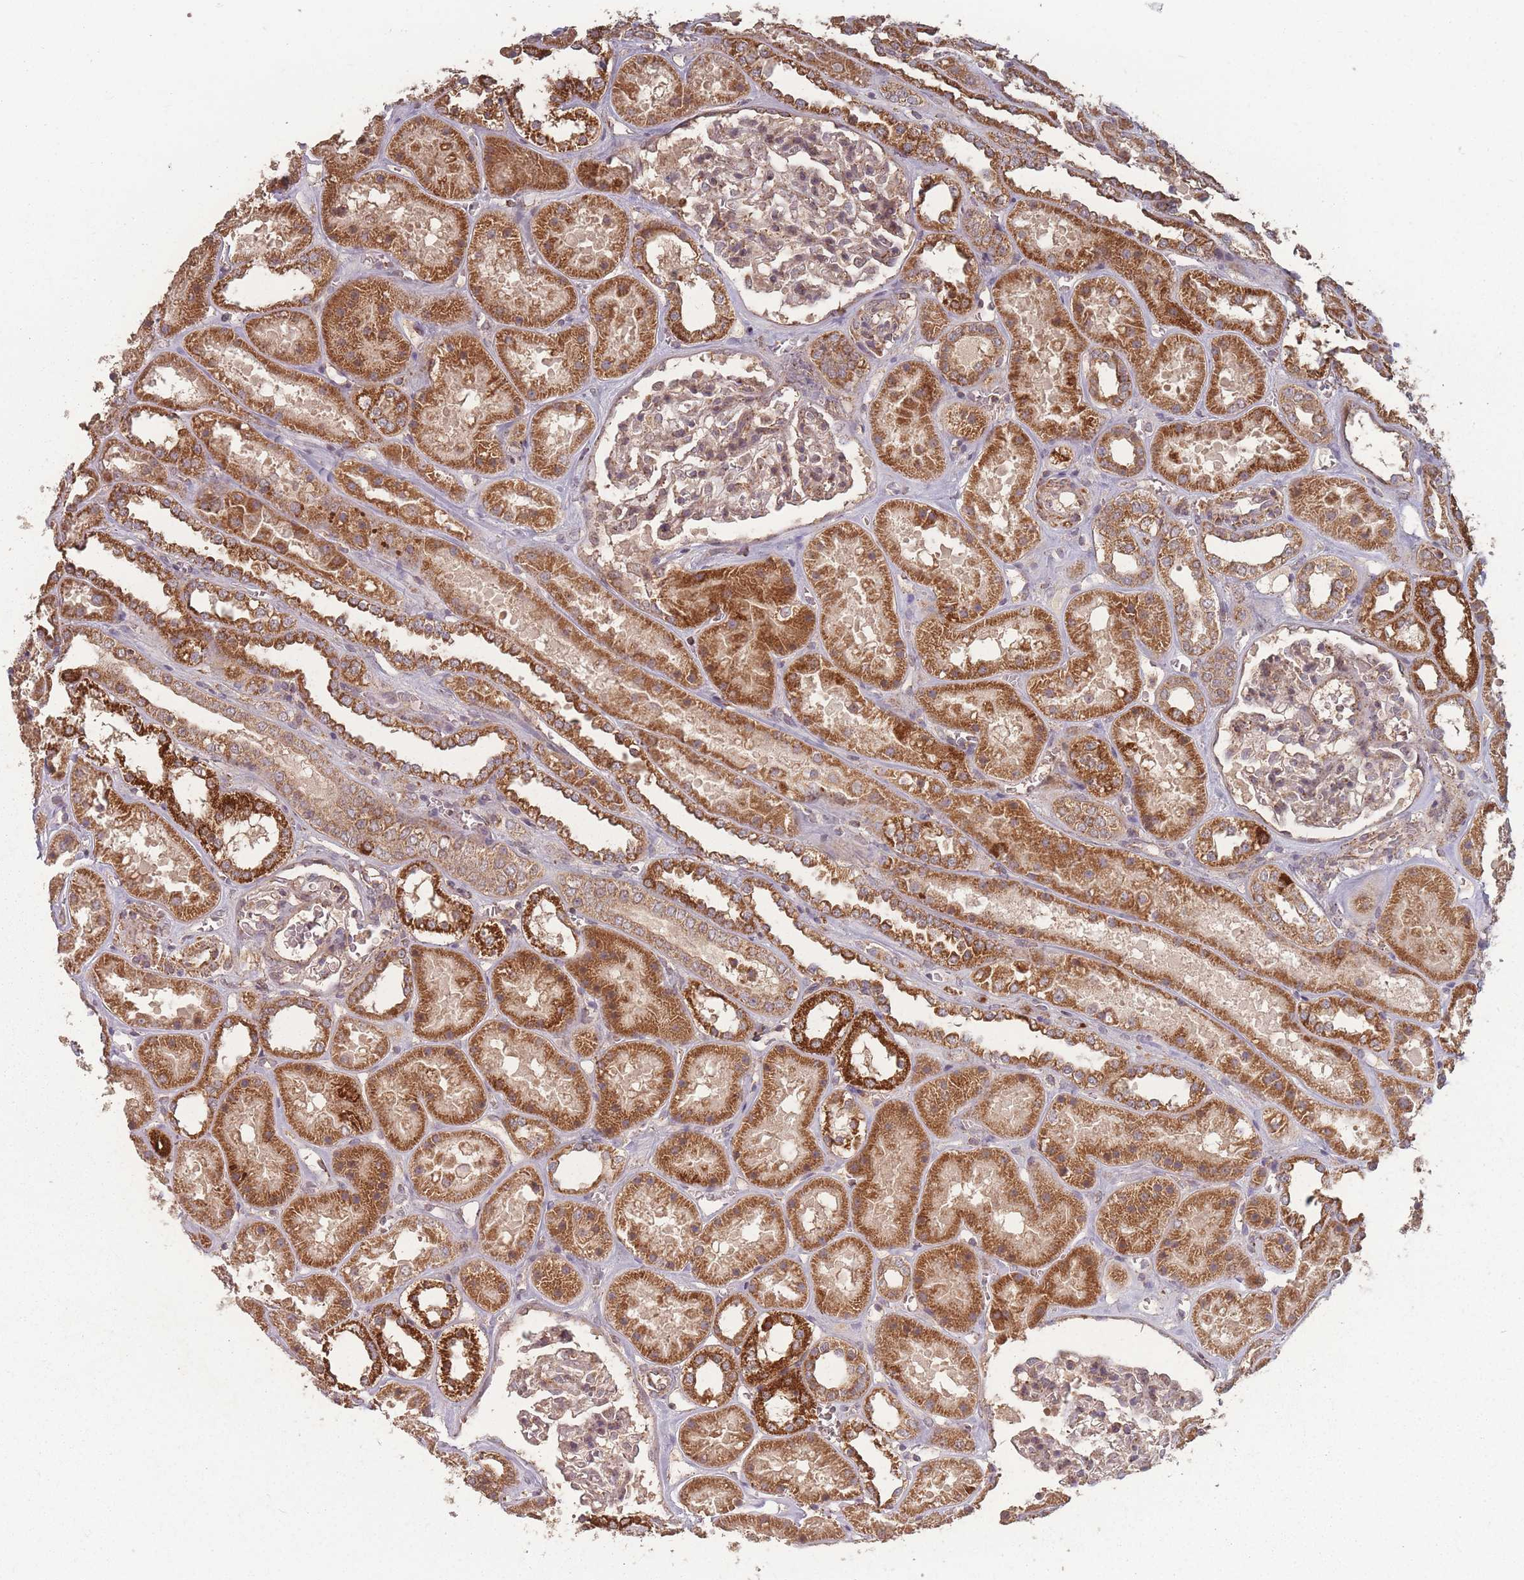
{"staining": {"intensity": "moderate", "quantity": ">75%", "location": "cytoplasmic/membranous"}, "tissue": "kidney", "cell_type": "Cells in glomeruli", "image_type": "normal", "snomed": [{"axis": "morphology", "description": "Normal tissue, NOS"}, {"axis": "topography", "description": "Kidney"}], "caption": "Brown immunohistochemical staining in unremarkable human kidney exhibits moderate cytoplasmic/membranous expression in approximately >75% of cells in glomeruli. Using DAB (3,3'-diaminobenzidine) (brown) and hematoxylin (blue) stains, captured at high magnification using brightfield microscopy.", "gene": "LYRM7", "patient": {"sex": "female", "age": 41}}